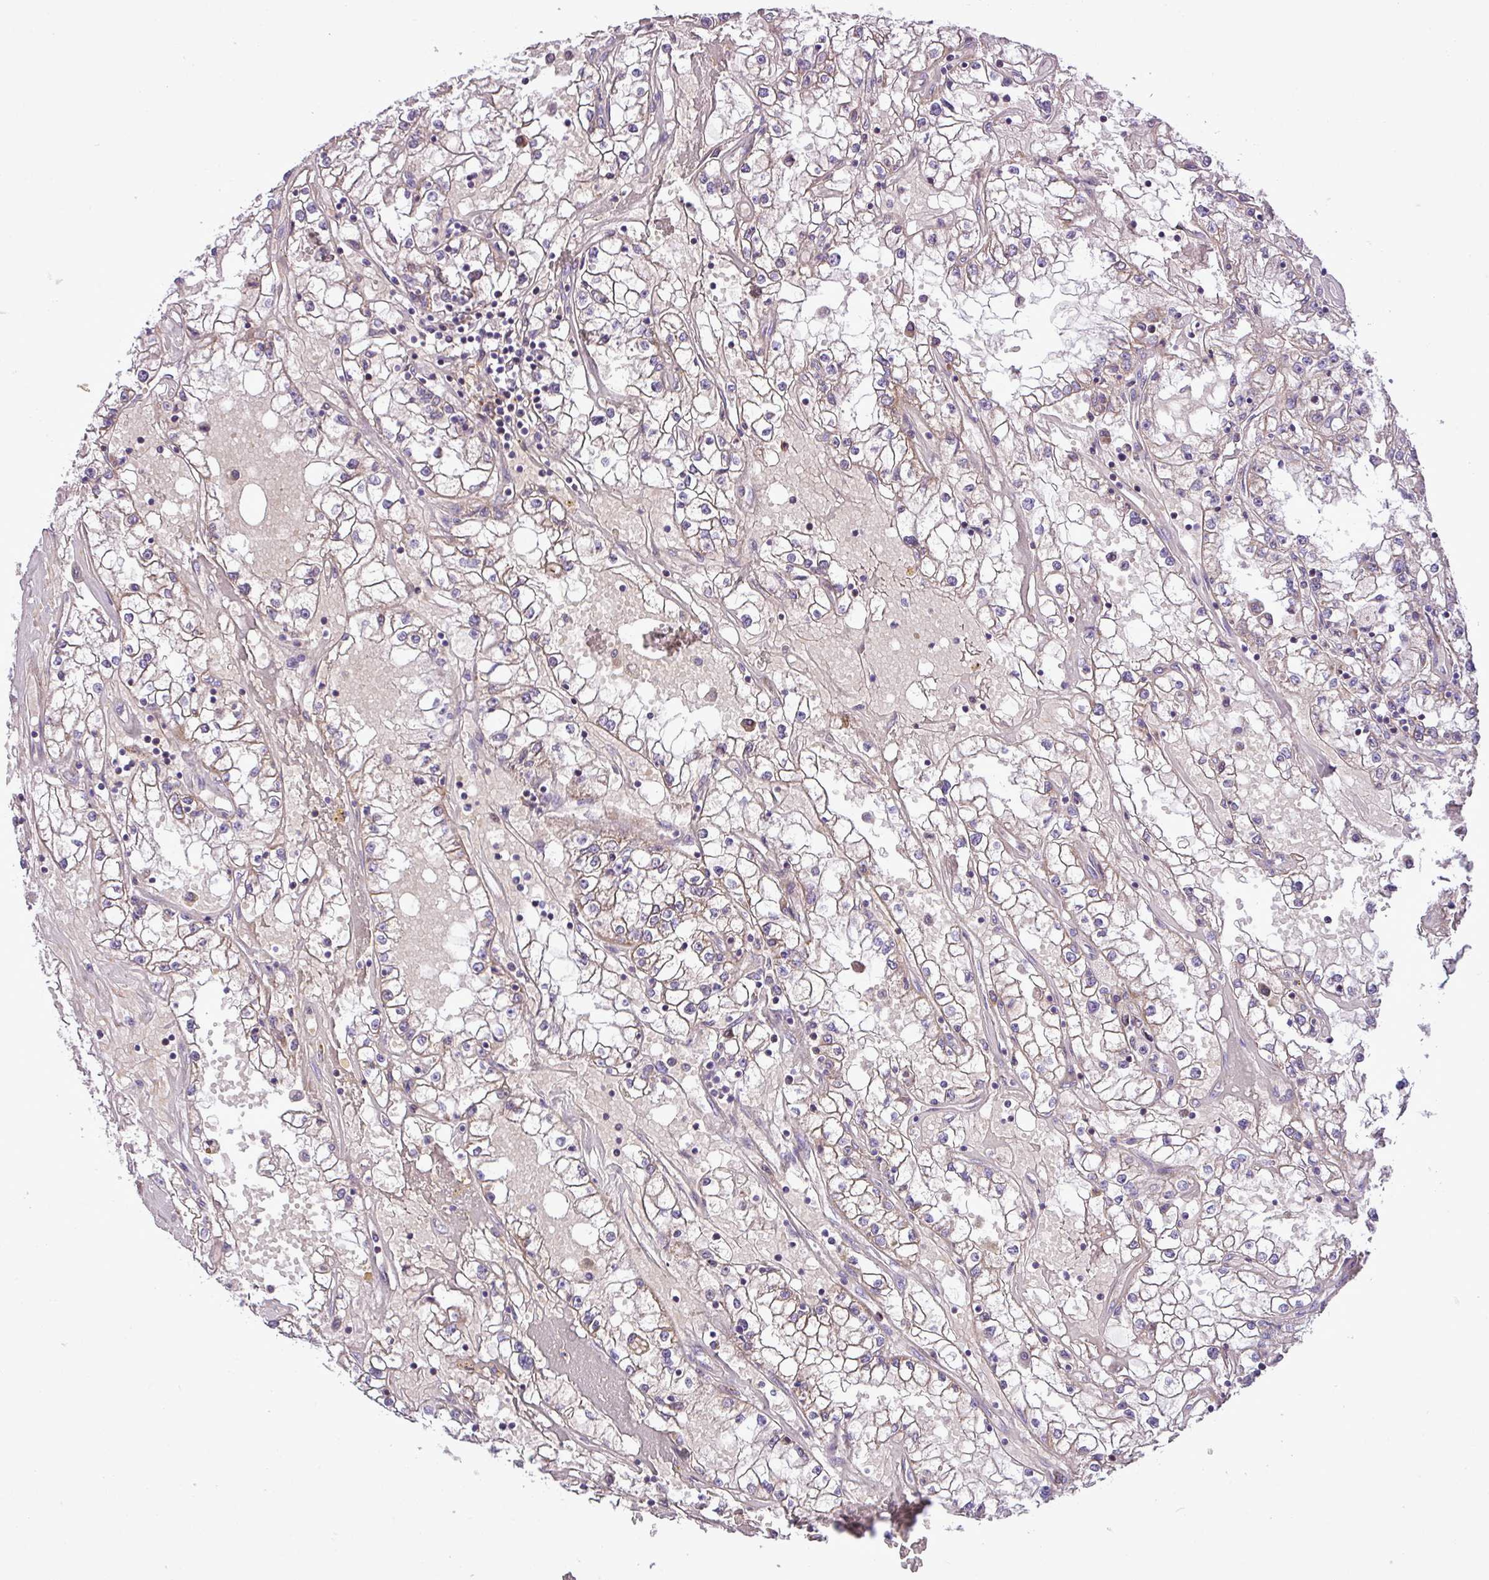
{"staining": {"intensity": "negative", "quantity": "none", "location": "none"}, "tissue": "renal cancer", "cell_type": "Tumor cells", "image_type": "cancer", "snomed": [{"axis": "morphology", "description": "Adenocarcinoma, NOS"}, {"axis": "topography", "description": "Kidney"}], "caption": "This is a histopathology image of IHC staining of adenocarcinoma (renal), which shows no staining in tumor cells. (Immunohistochemistry, brightfield microscopy, high magnification).", "gene": "FAM183A", "patient": {"sex": "male", "age": 56}}